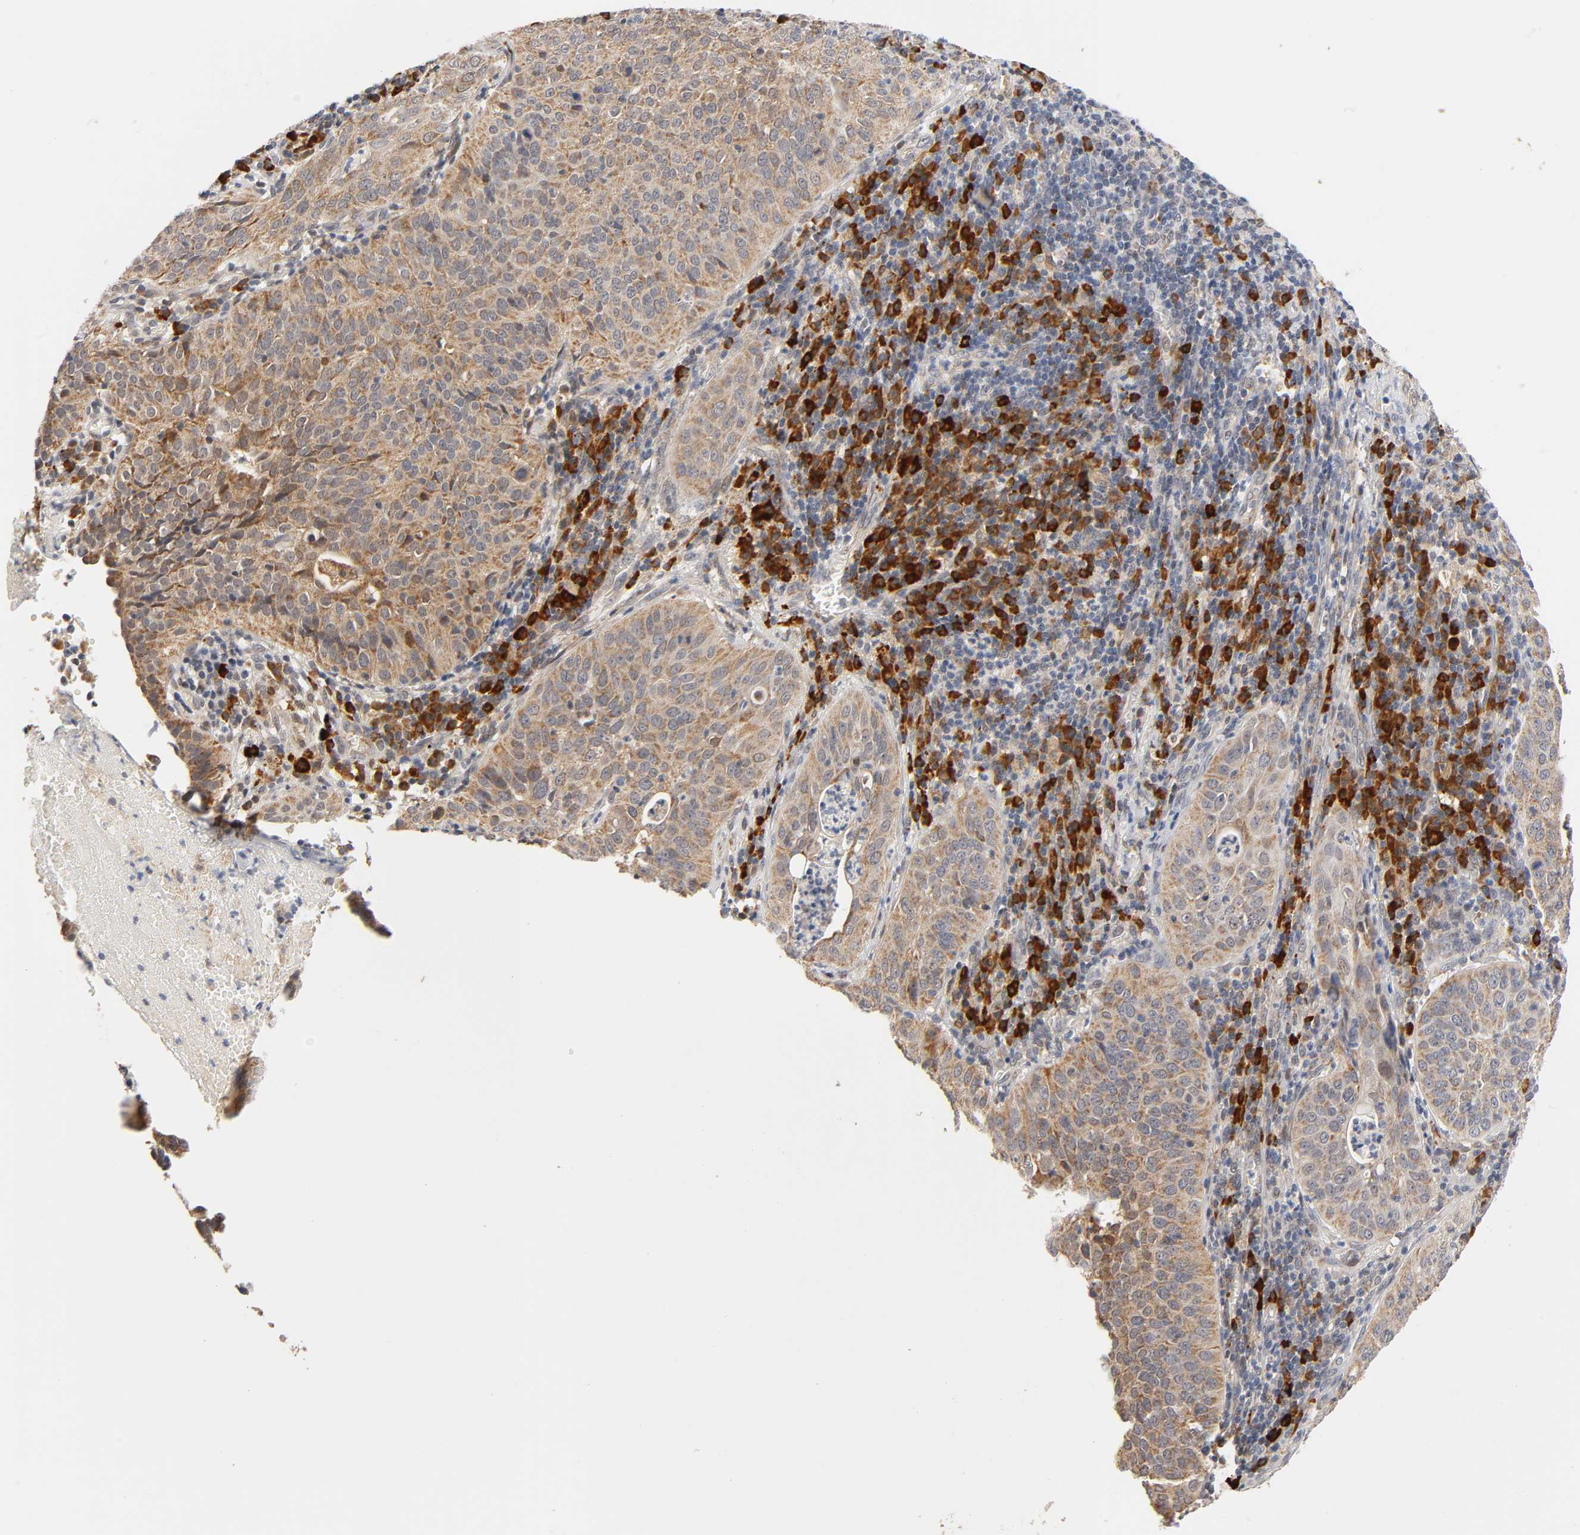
{"staining": {"intensity": "moderate", "quantity": ">75%", "location": "cytoplasmic/membranous"}, "tissue": "cervical cancer", "cell_type": "Tumor cells", "image_type": "cancer", "snomed": [{"axis": "morphology", "description": "Squamous cell carcinoma, NOS"}, {"axis": "topography", "description": "Cervix"}], "caption": "The photomicrograph shows staining of cervical cancer, revealing moderate cytoplasmic/membranous protein positivity (brown color) within tumor cells.", "gene": "GSTZ1", "patient": {"sex": "female", "age": 39}}